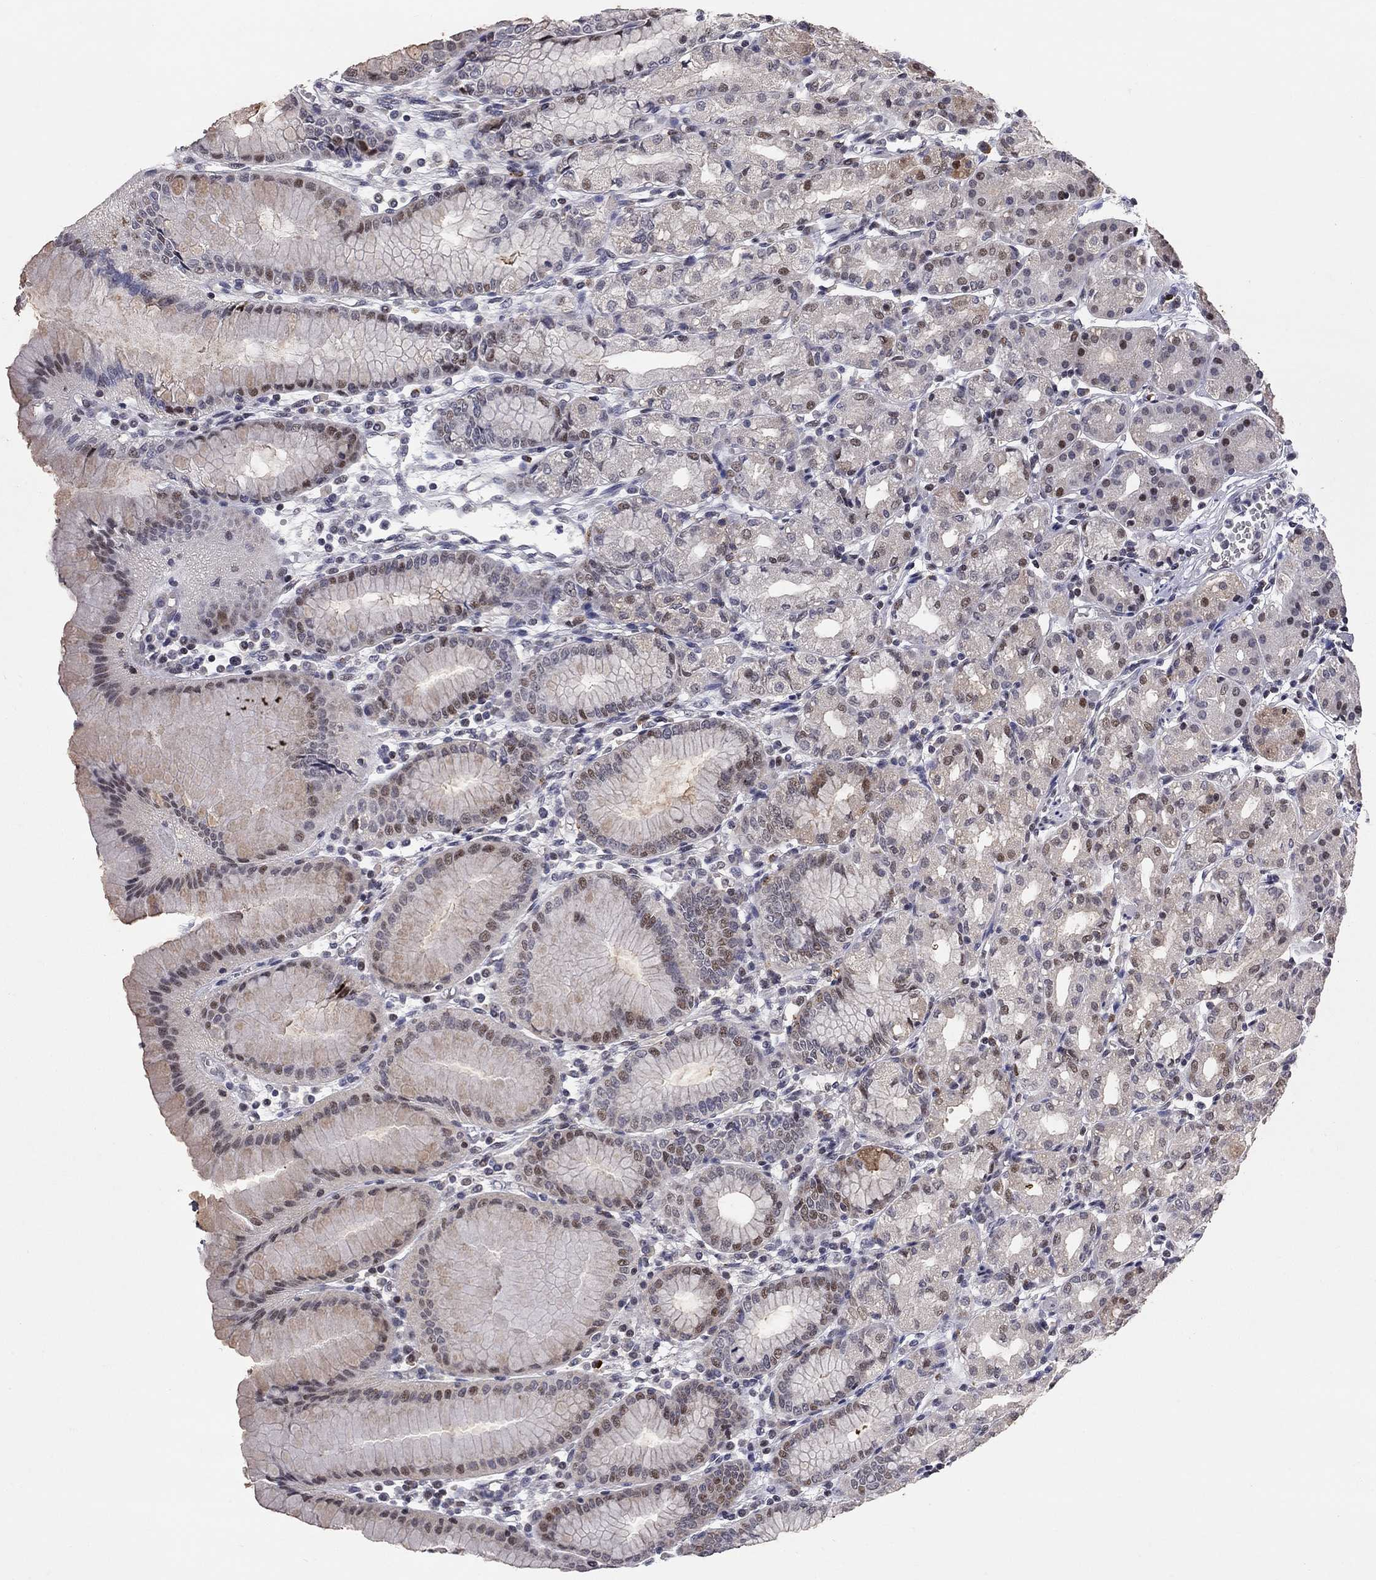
{"staining": {"intensity": "moderate", "quantity": "<25%", "location": "nuclear"}, "tissue": "stomach", "cell_type": "Glandular cells", "image_type": "normal", "snomed": [{"axis": "morphology", "description": "Normal tissue, NOS"}, {"axis": "topography", "description": "Skeletal muscle"}, {"axis": "topography", "description": "Stomach"}], "caption": "A brown stain highlights moderate nuclear positivity of a protein in glandular cells of unremarkable human stomach.", "gene": "HDAC3", "patient": {"sex": "female", "age": 57}}